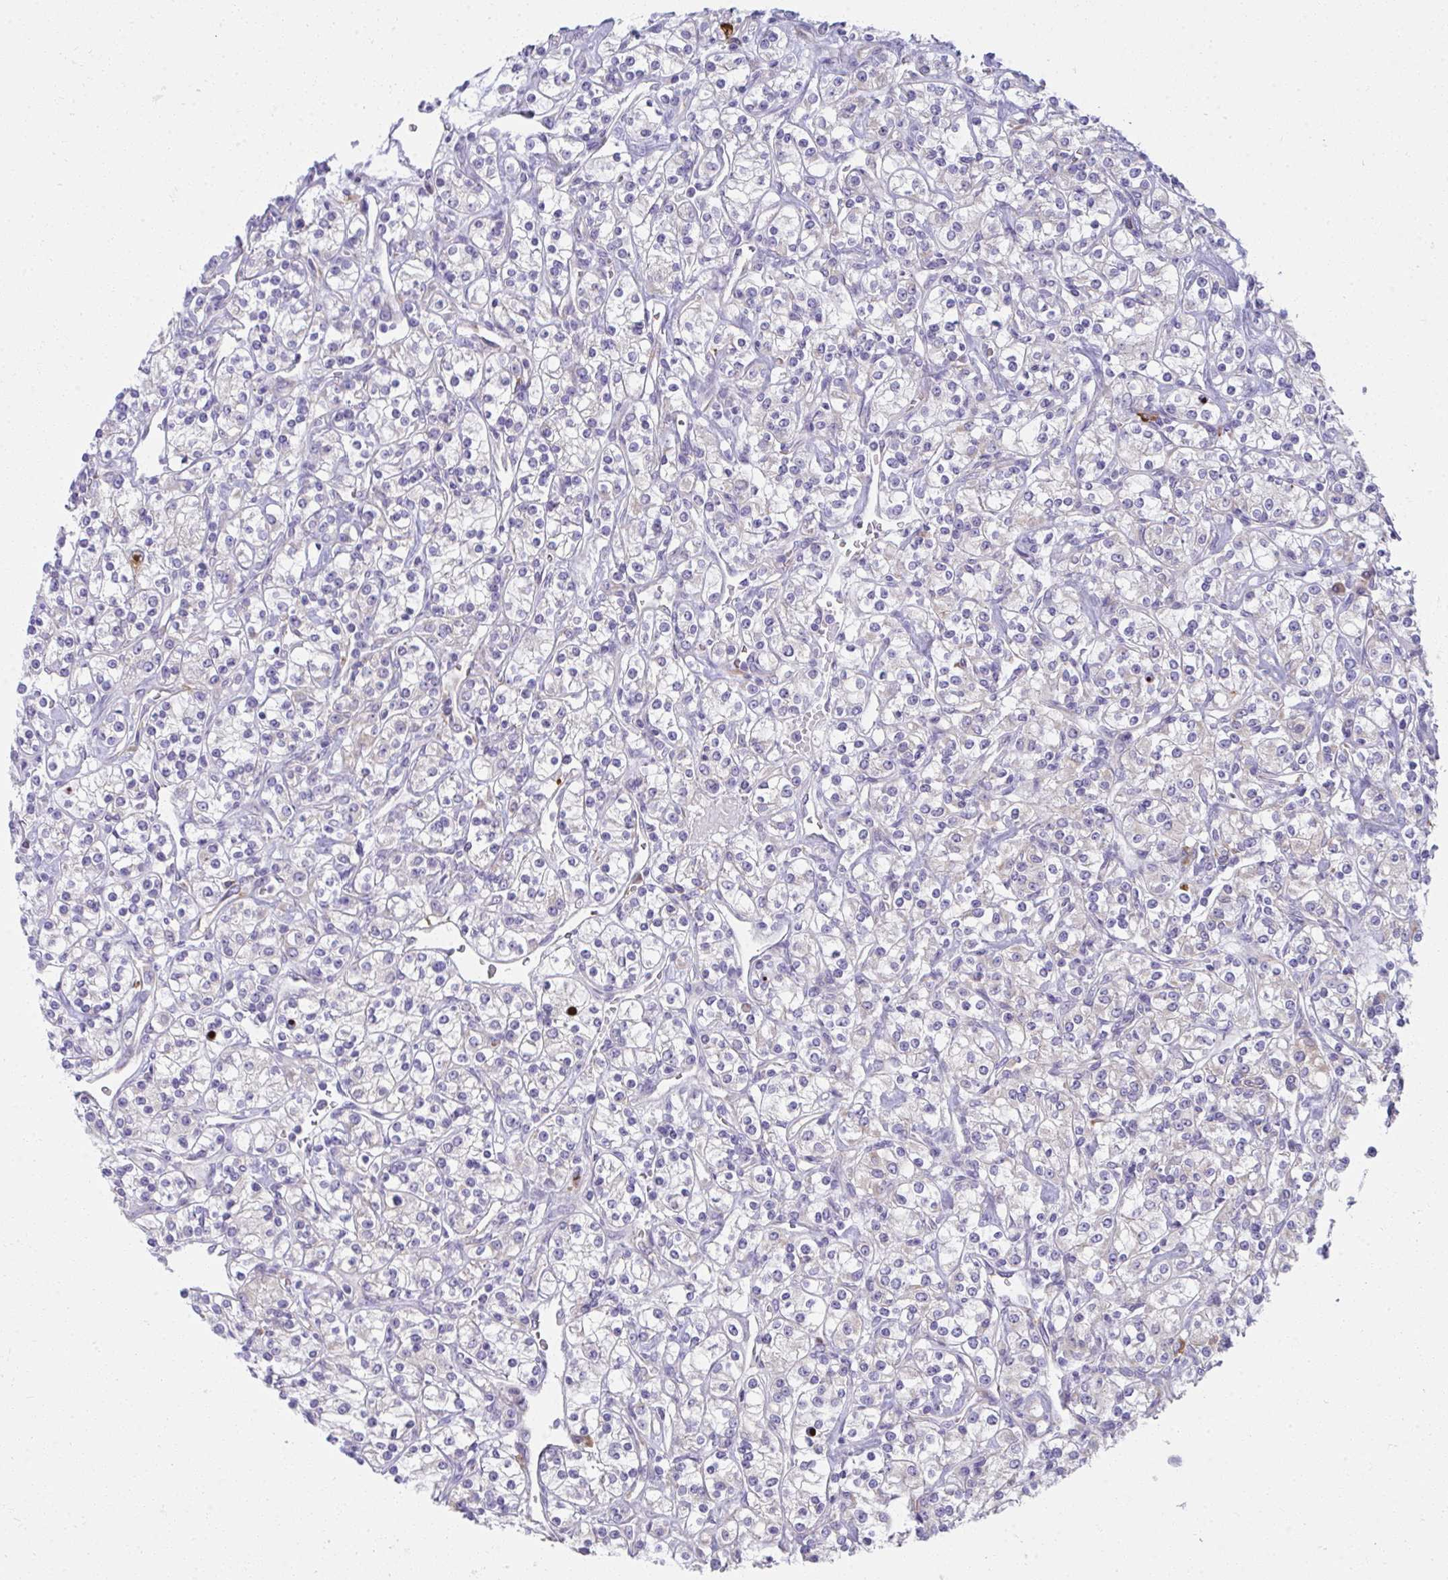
{"staining": {"intensity": "negative", "quantity": "none", "location": "none"}, "tissue": "renal cancer", "cell_type": "Tumor cells", "image_type": "cancer", "snomed": [{"axis": "morphology", "description": "Adenocarcinoma, NOS"}, {"axis": "topography", "description": "Kidney"}], "caption": "Image shows no significant protein staining in tumor cells of renal cancer. Brightfield microscopy of immunohistochemistry (IHC) stained with DAB (3,3'-diaminobenzidine) (brown) and hematoxylin (blue), captured at high magnification.", "gene": "FASLG", "patient": {"sex": "male", "age": 77}}